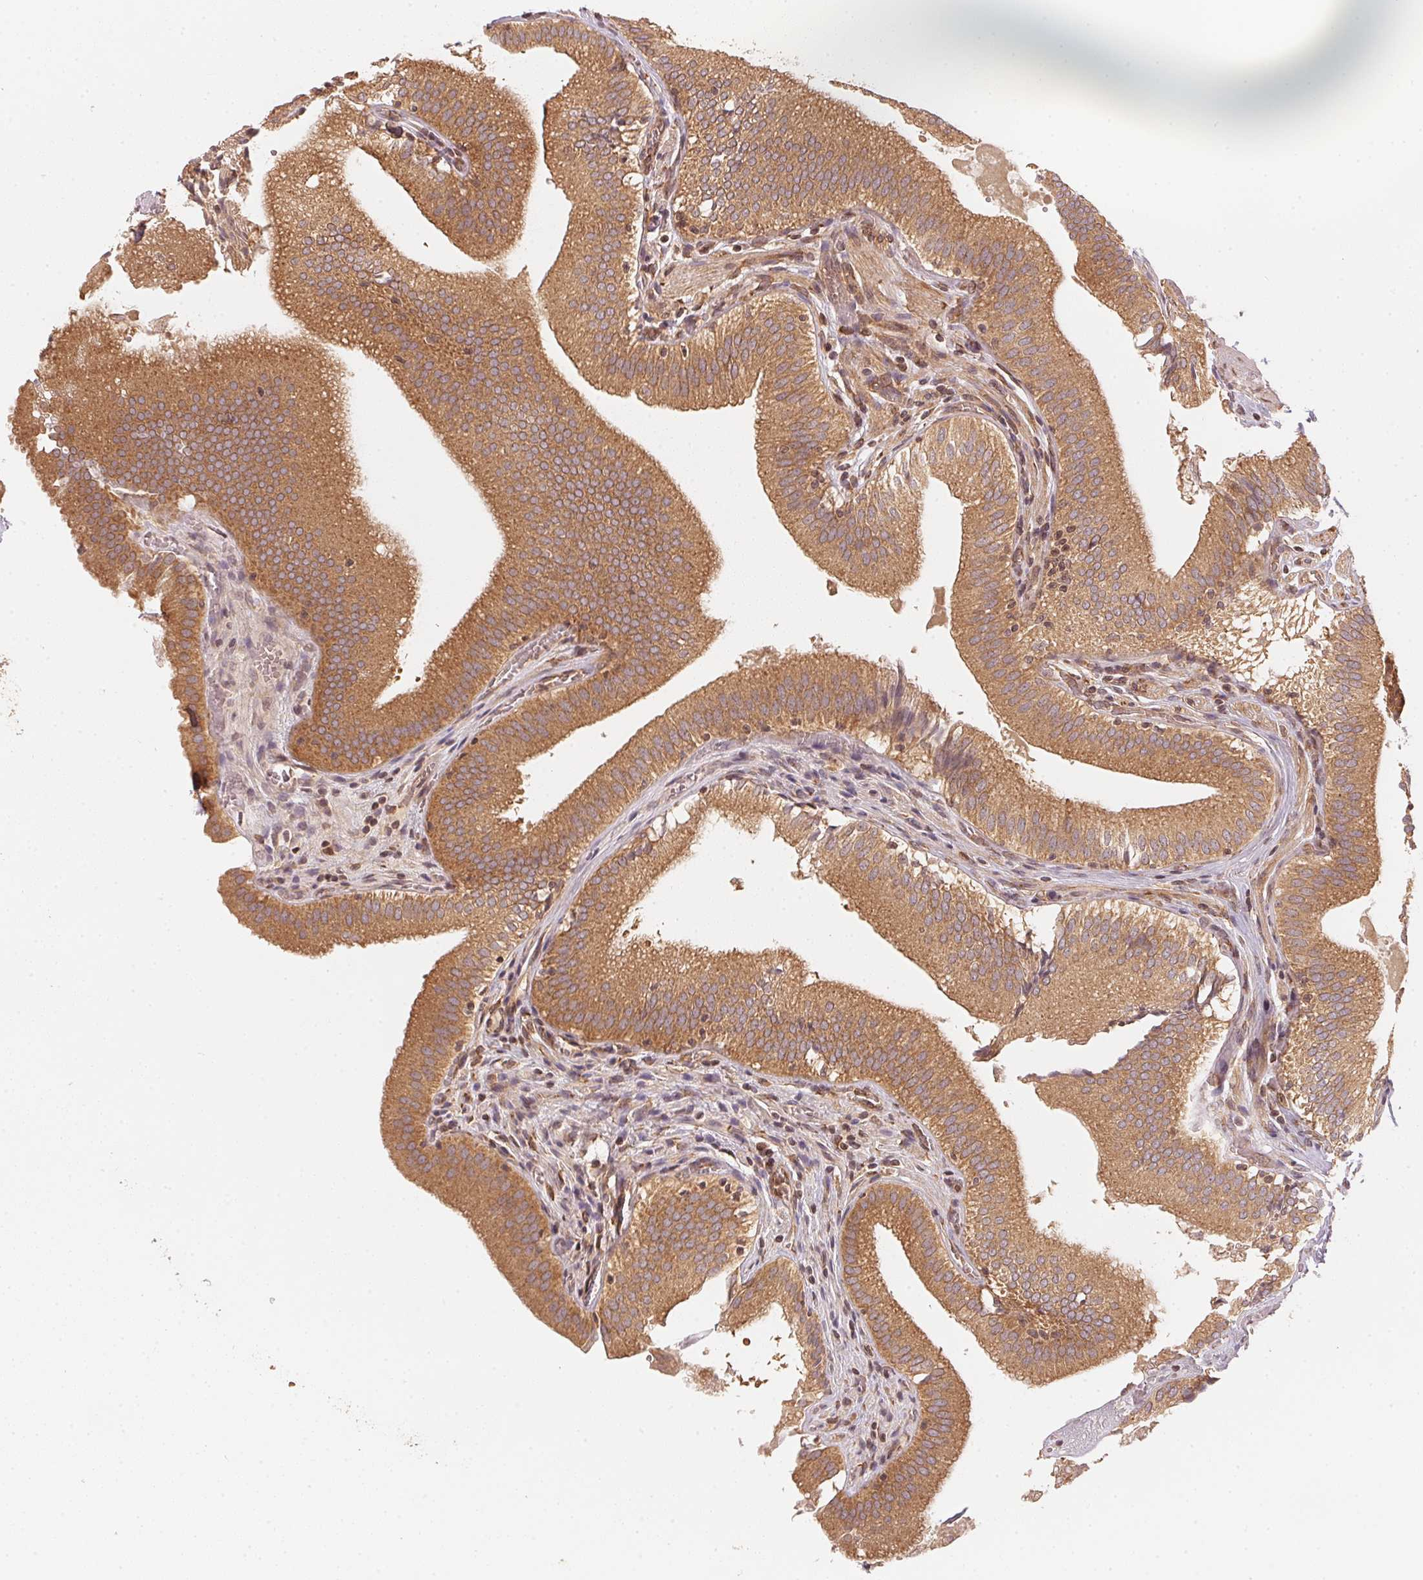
{"staining": {"intensity": "moderate", "quantity": ">75%", "location": "cytoplasmic/membranous"}, "tissue": "gallbladder", "cell_type": "Glandular cells", "image_type": "normal", "snomed": [{"axis": "morphology", "description": "Normal tissue, NOS"}, {"axis": "topography", "description": "Gallbladder"}, {"axis": "topography", "description": "Peripheral nerve tissue"}], "caption": "The immunohistochemical stain shows moderate cytoplasmic/membranous positivity in glandular cells of benign gallbladder.", "gene": "STRN4", "patient": {"sex": "male", "age": 17}}